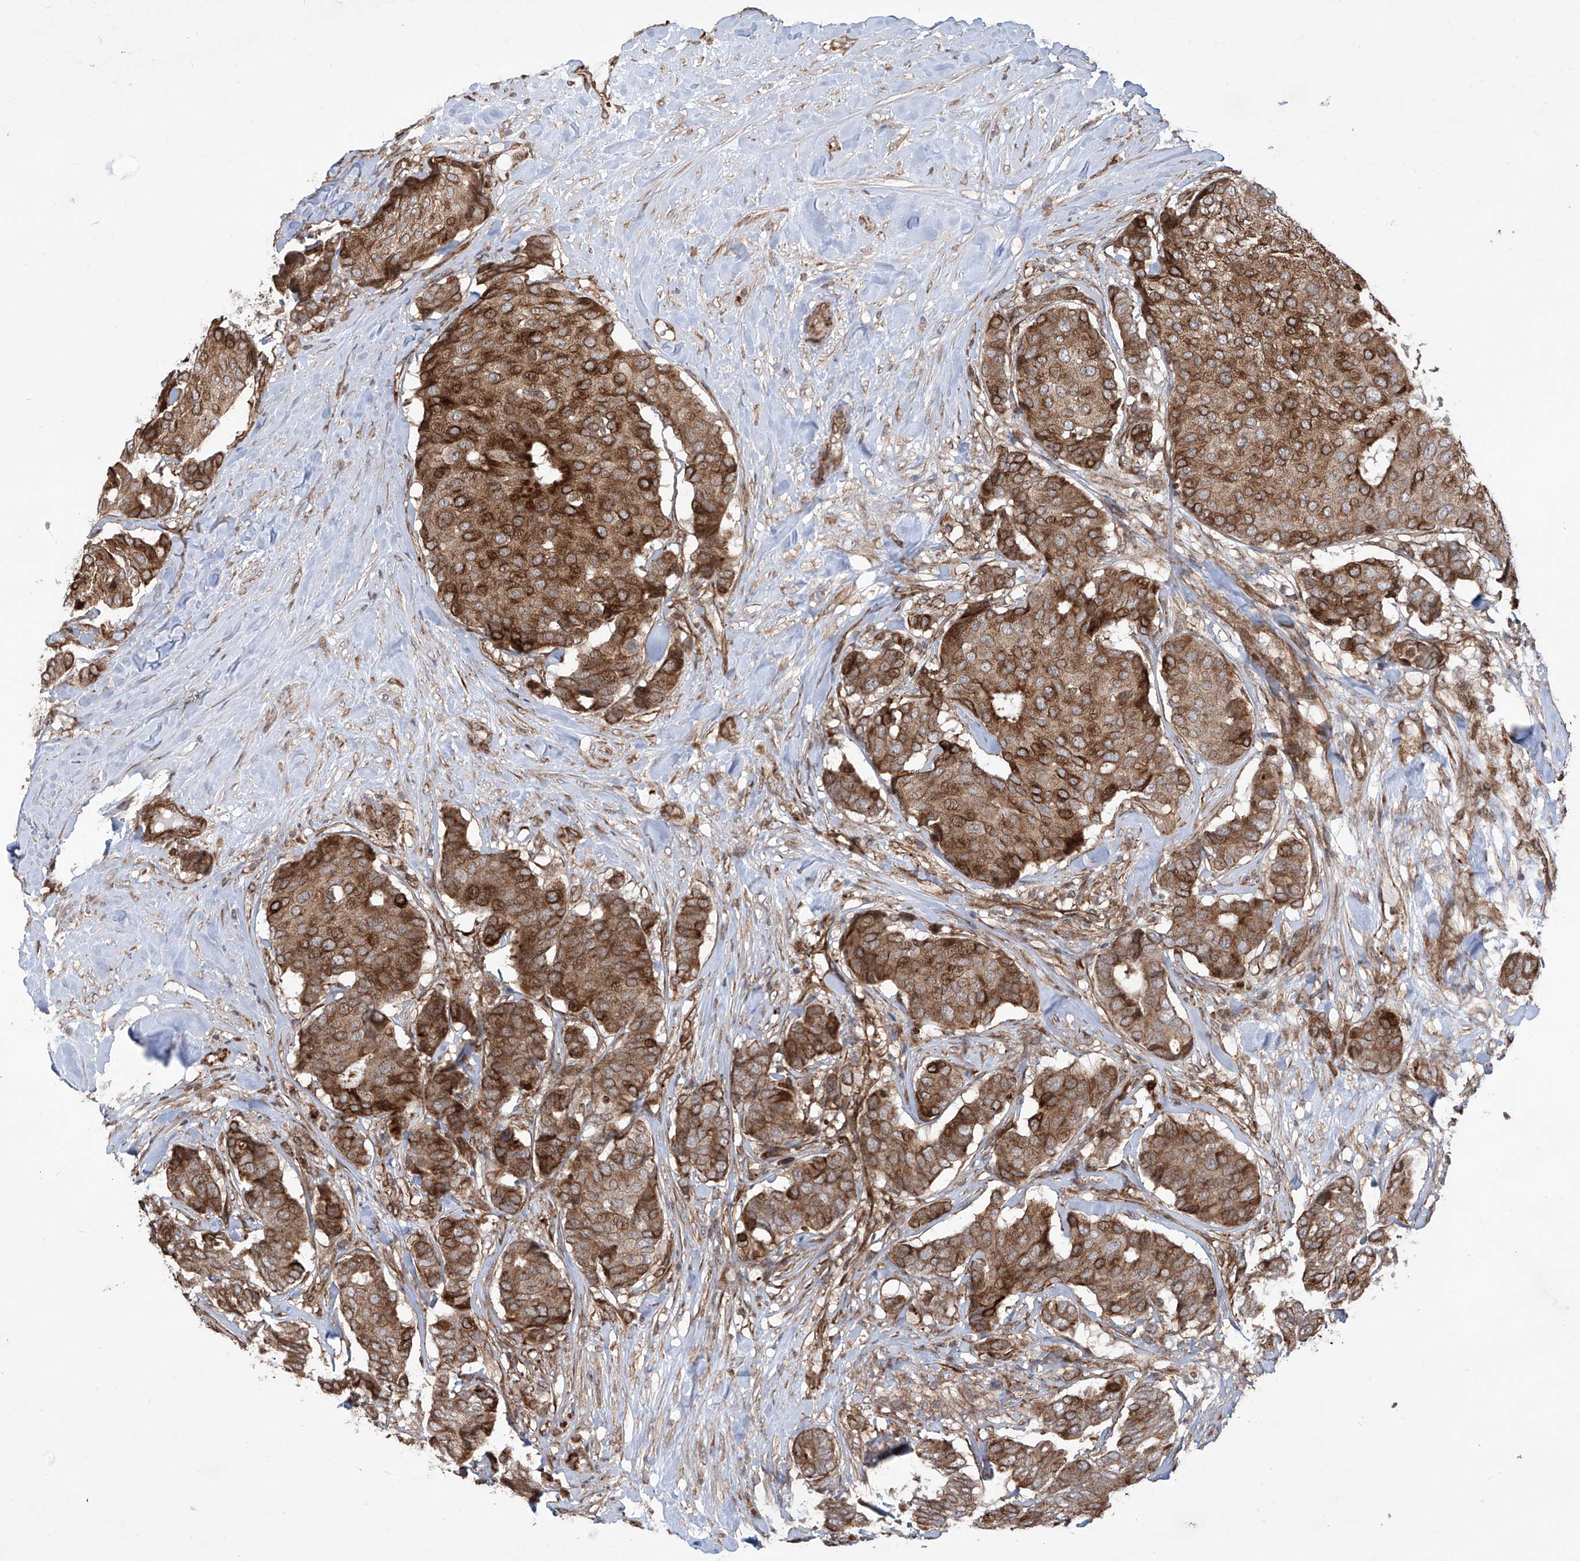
{"staining": {"intensity": "strong", "quantity": ">75%", "location": "cytoplasmic/membranous"}, "tissue": "breast cancer", "cell_type": "Tumor cells", "image_type": "cancer", "snomed": [{"axis": "morphology", "description": "Duct carcinoma"}, {"axis": "topography", "description": "Breast"}], "caption": "A brown stain highlights strong cytoplasmic/membranous positivity of a protein in breast cancer tumor cells.", "gene": "APAF1", "patient": {"sex": "female", "age": 75}}